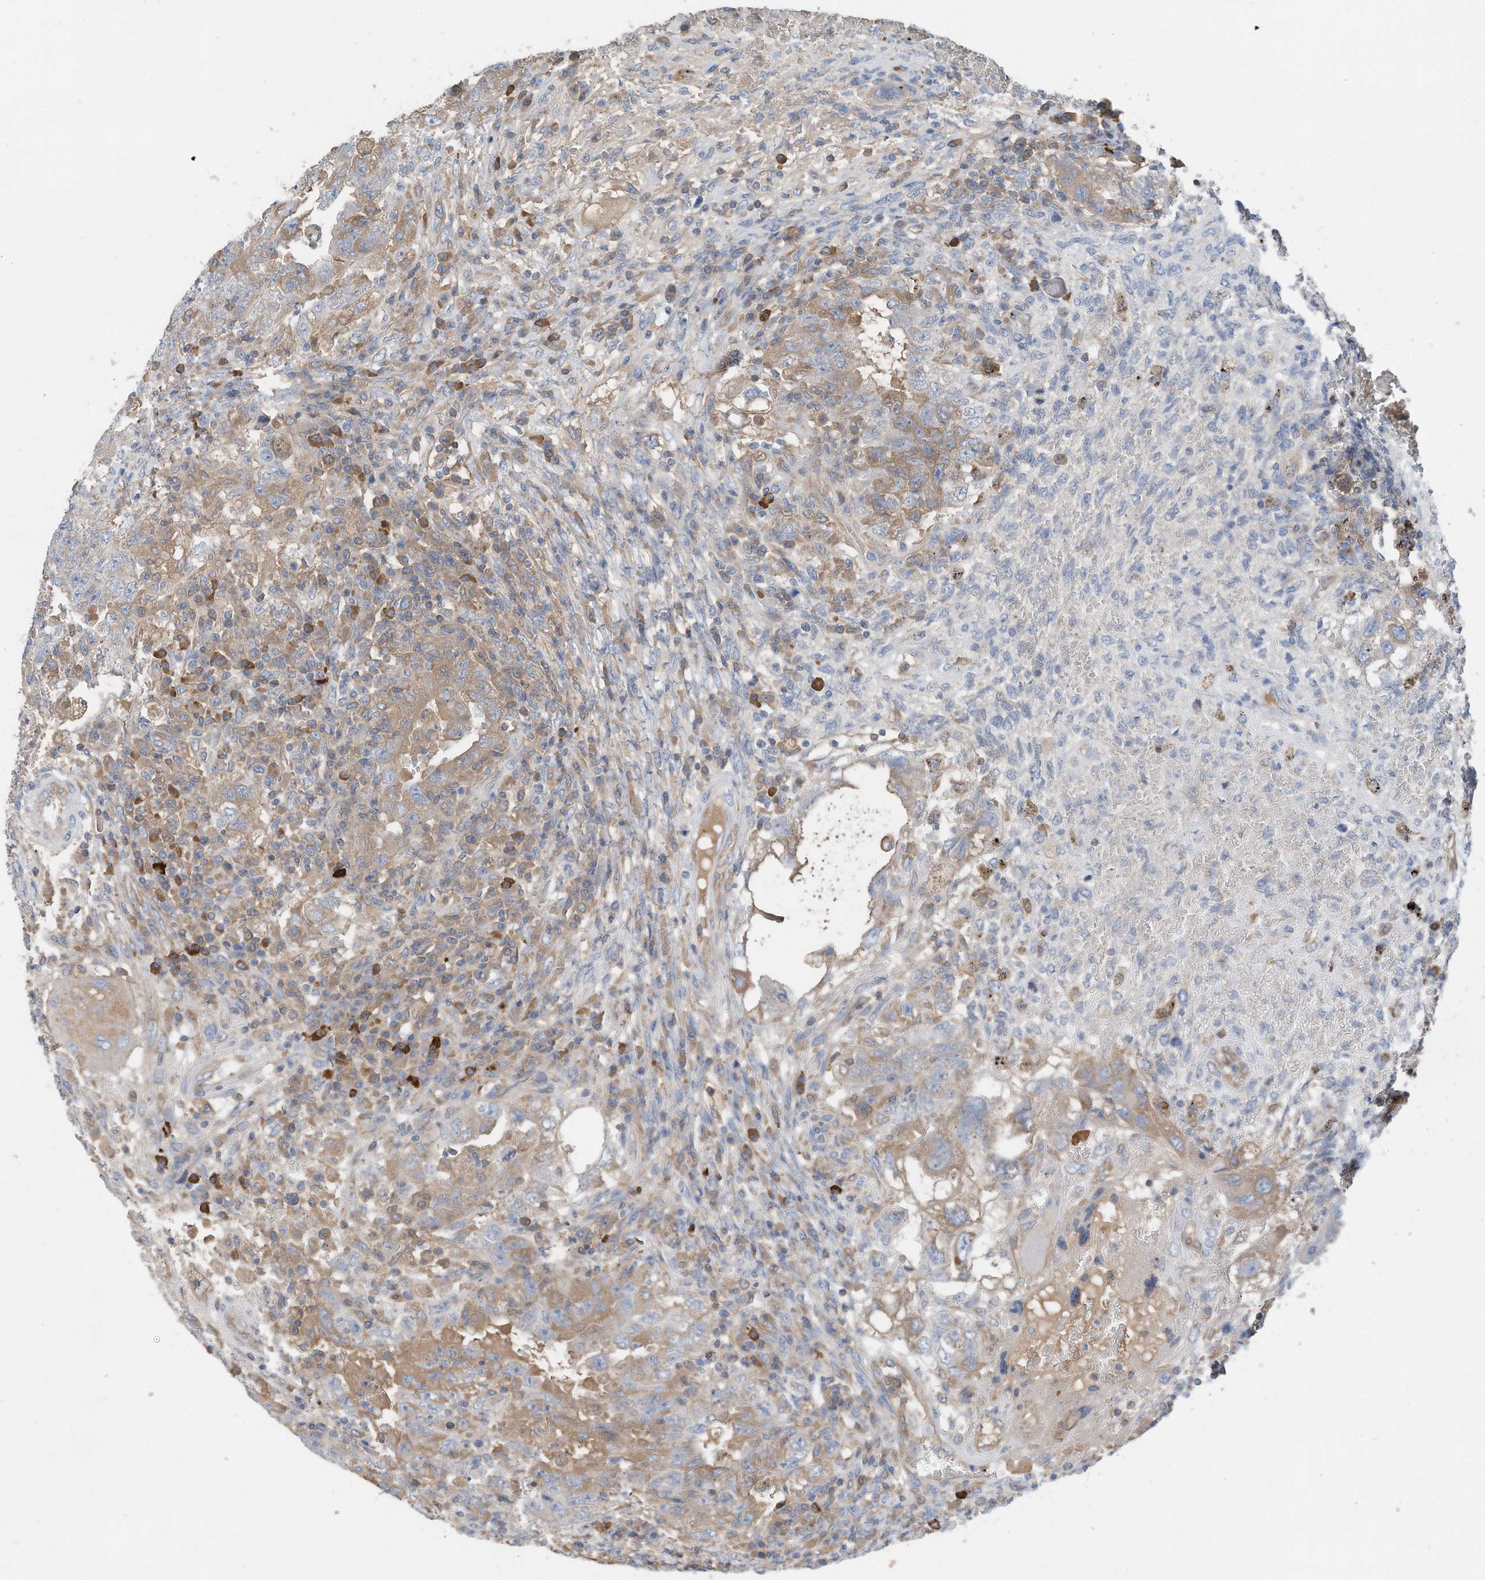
{"staining": {"intensity": "moderate", "quantity": "25%-75%", "location": "cytoplasmic/membranous"}, "tissue": "testis cancer", "cell_type": "Tumor cells", "image_type": "cancer", "snomed": [{"axis": "morphology", "description": "Carcinoma, Embryonal, NOS"}, {"axis": "topography", "description": "Testis"}], "caption": "Testis embryonal carcinoma stained for a protein (brown) exhibits moderate cytoplasmic/membranous positive positivity in approximately 25%-75% of tumor cells.", "gene": "SLC5A11", "patient": {"sex": "male", "age": 26}}